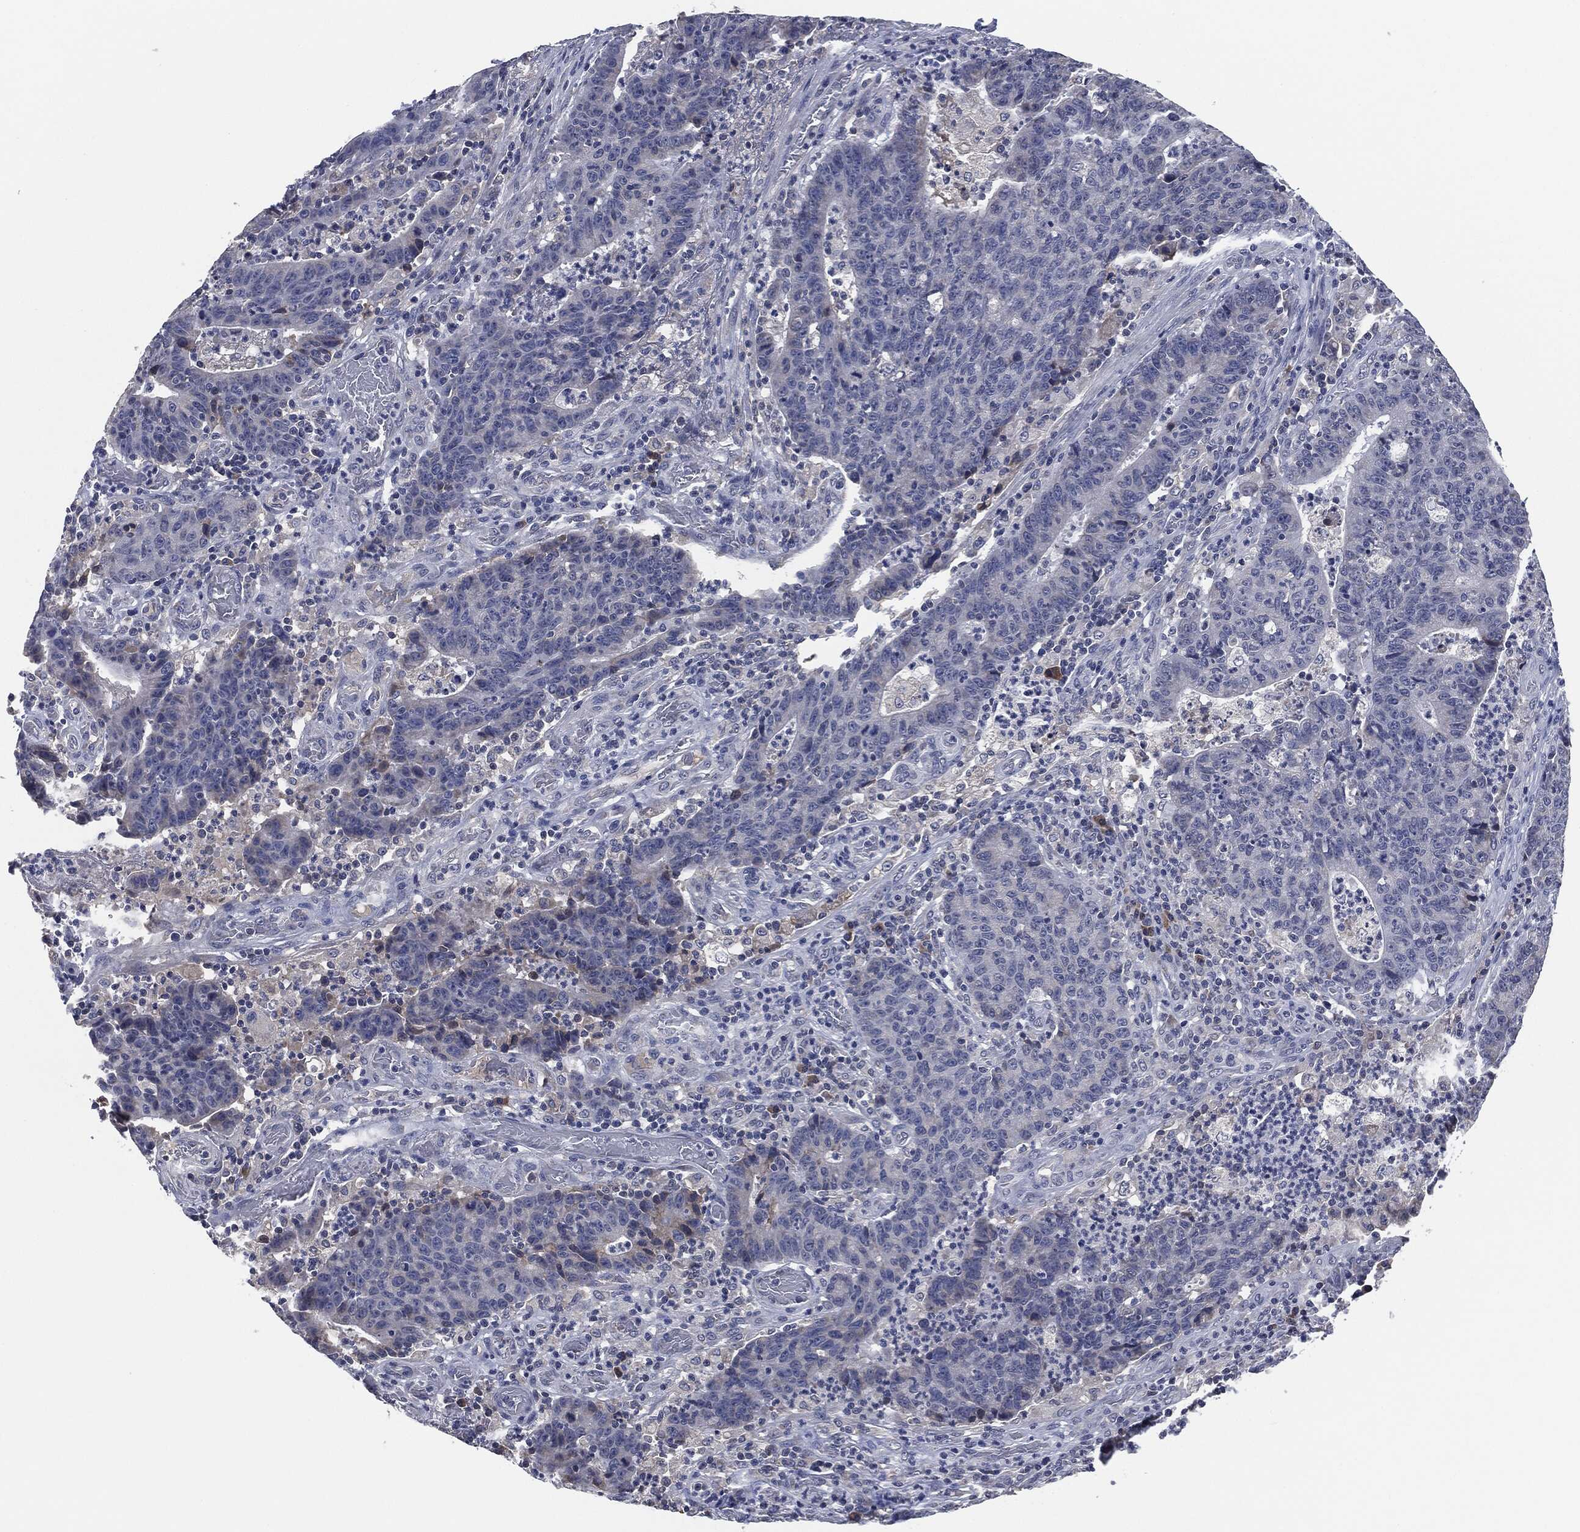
{"staining": {"intensity": "negative", "quantity": "none", "location": "none"}, "tissue": "colorectal cancer", "cell_type": "Tumor cells", "image_type": "cancer", "snomed": [{"axis": "morphology", "description": "Adenocarcinoma, NOS"}, {"axis": "topography", "description": "Colon"}], "caption": "The photomicrograph shows no significant staining in tumor cells of colorectal cancer (adenocarcinoma).", "gene": "IL2RG", "patient": {"sex": "female", "age": 75}}